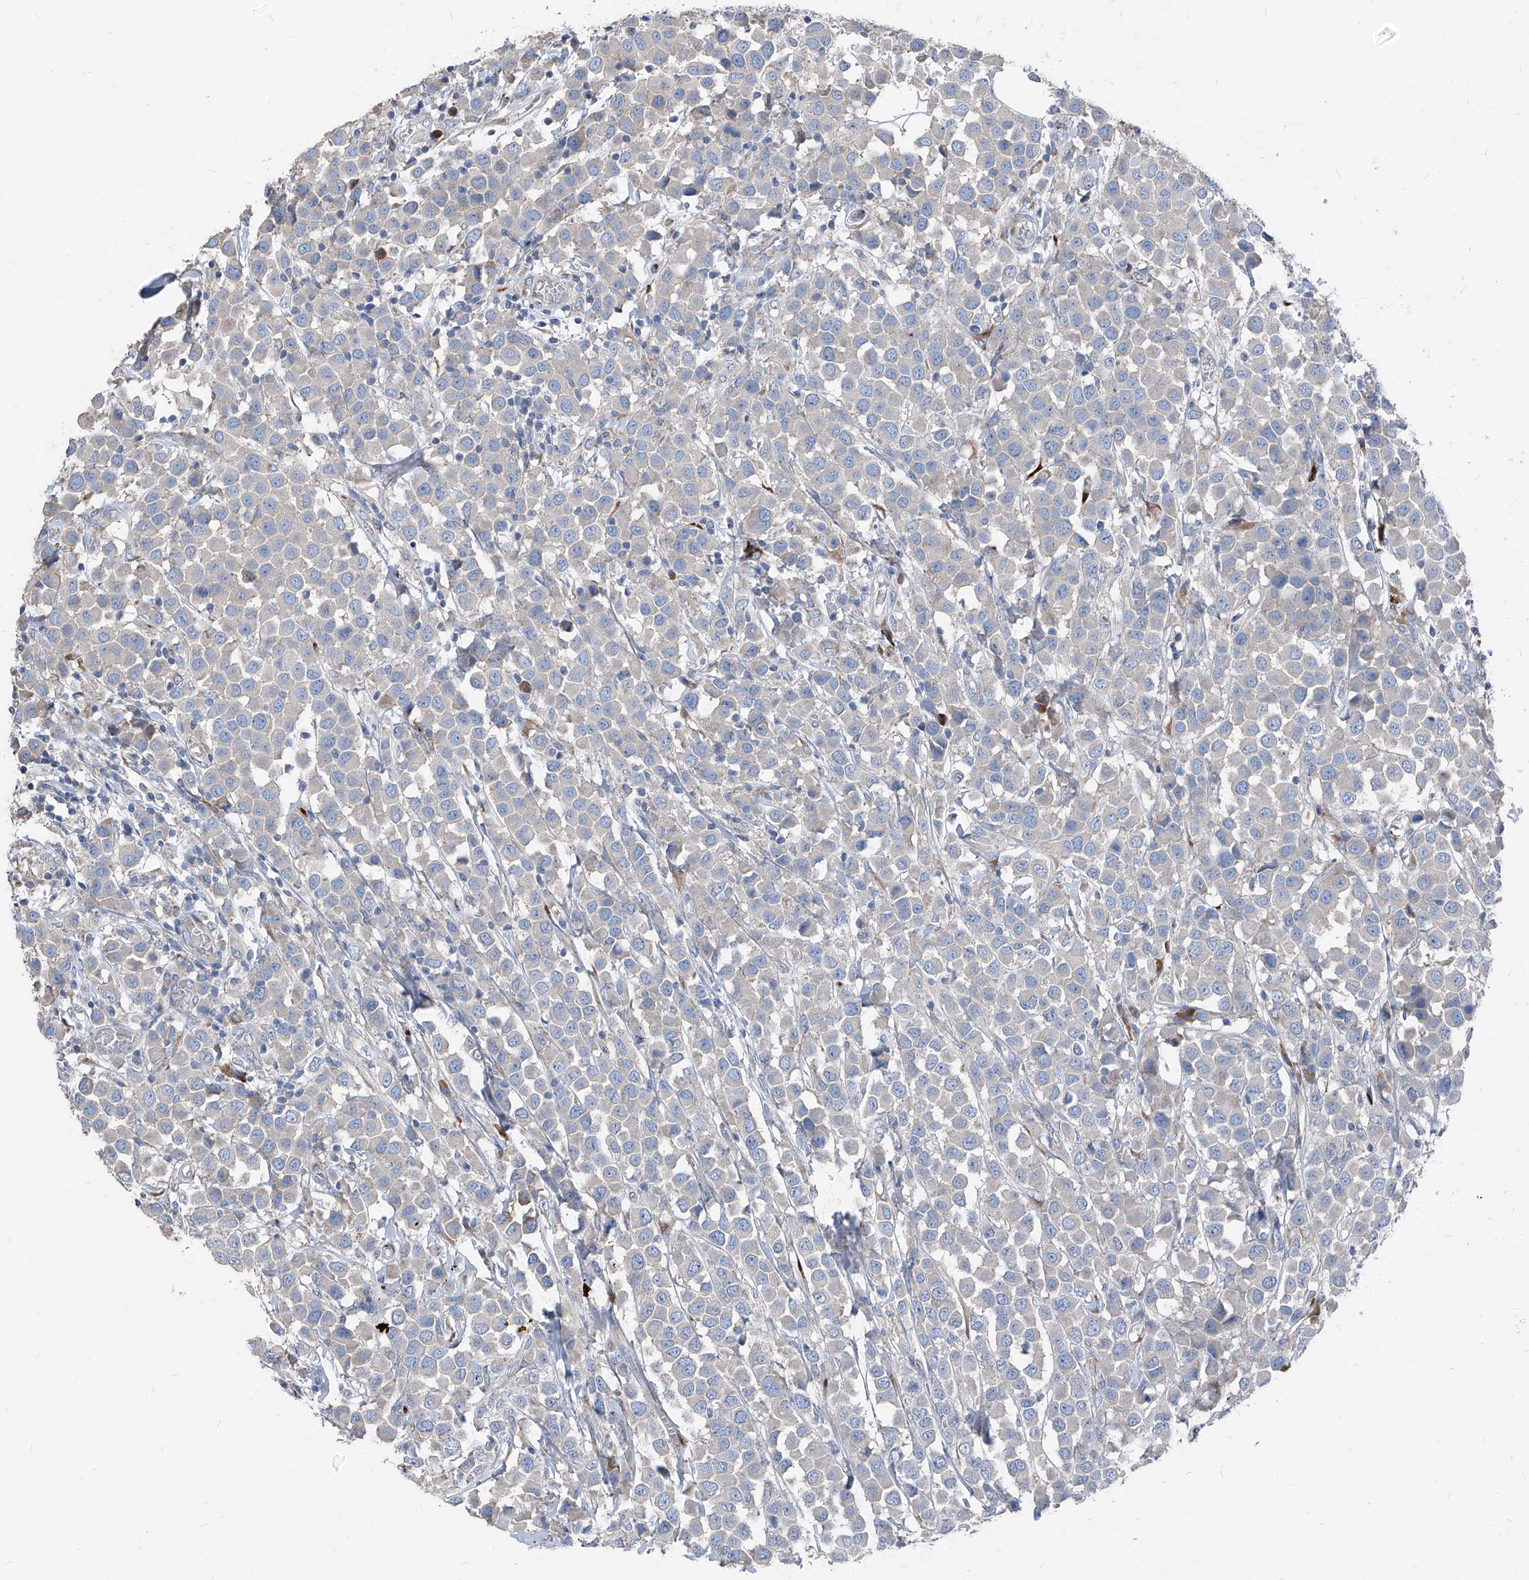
{"staining": {"intensity": "negative", "quantity": "none", "location": "none"}, "tissue": "breast cancer", "cell_type": "Tumor cells", "image_type": "cancer", "snomed": [{"axis": "morphology", "description": "Duct carcinoma"}, {"axis": "topography", "description": "Breast"}], "caption": "The micrograph demonstrates no staining of tumor cells in breast cancer.", "gene": "IFI27", "patient": {"sex": "female", "age": 61}}